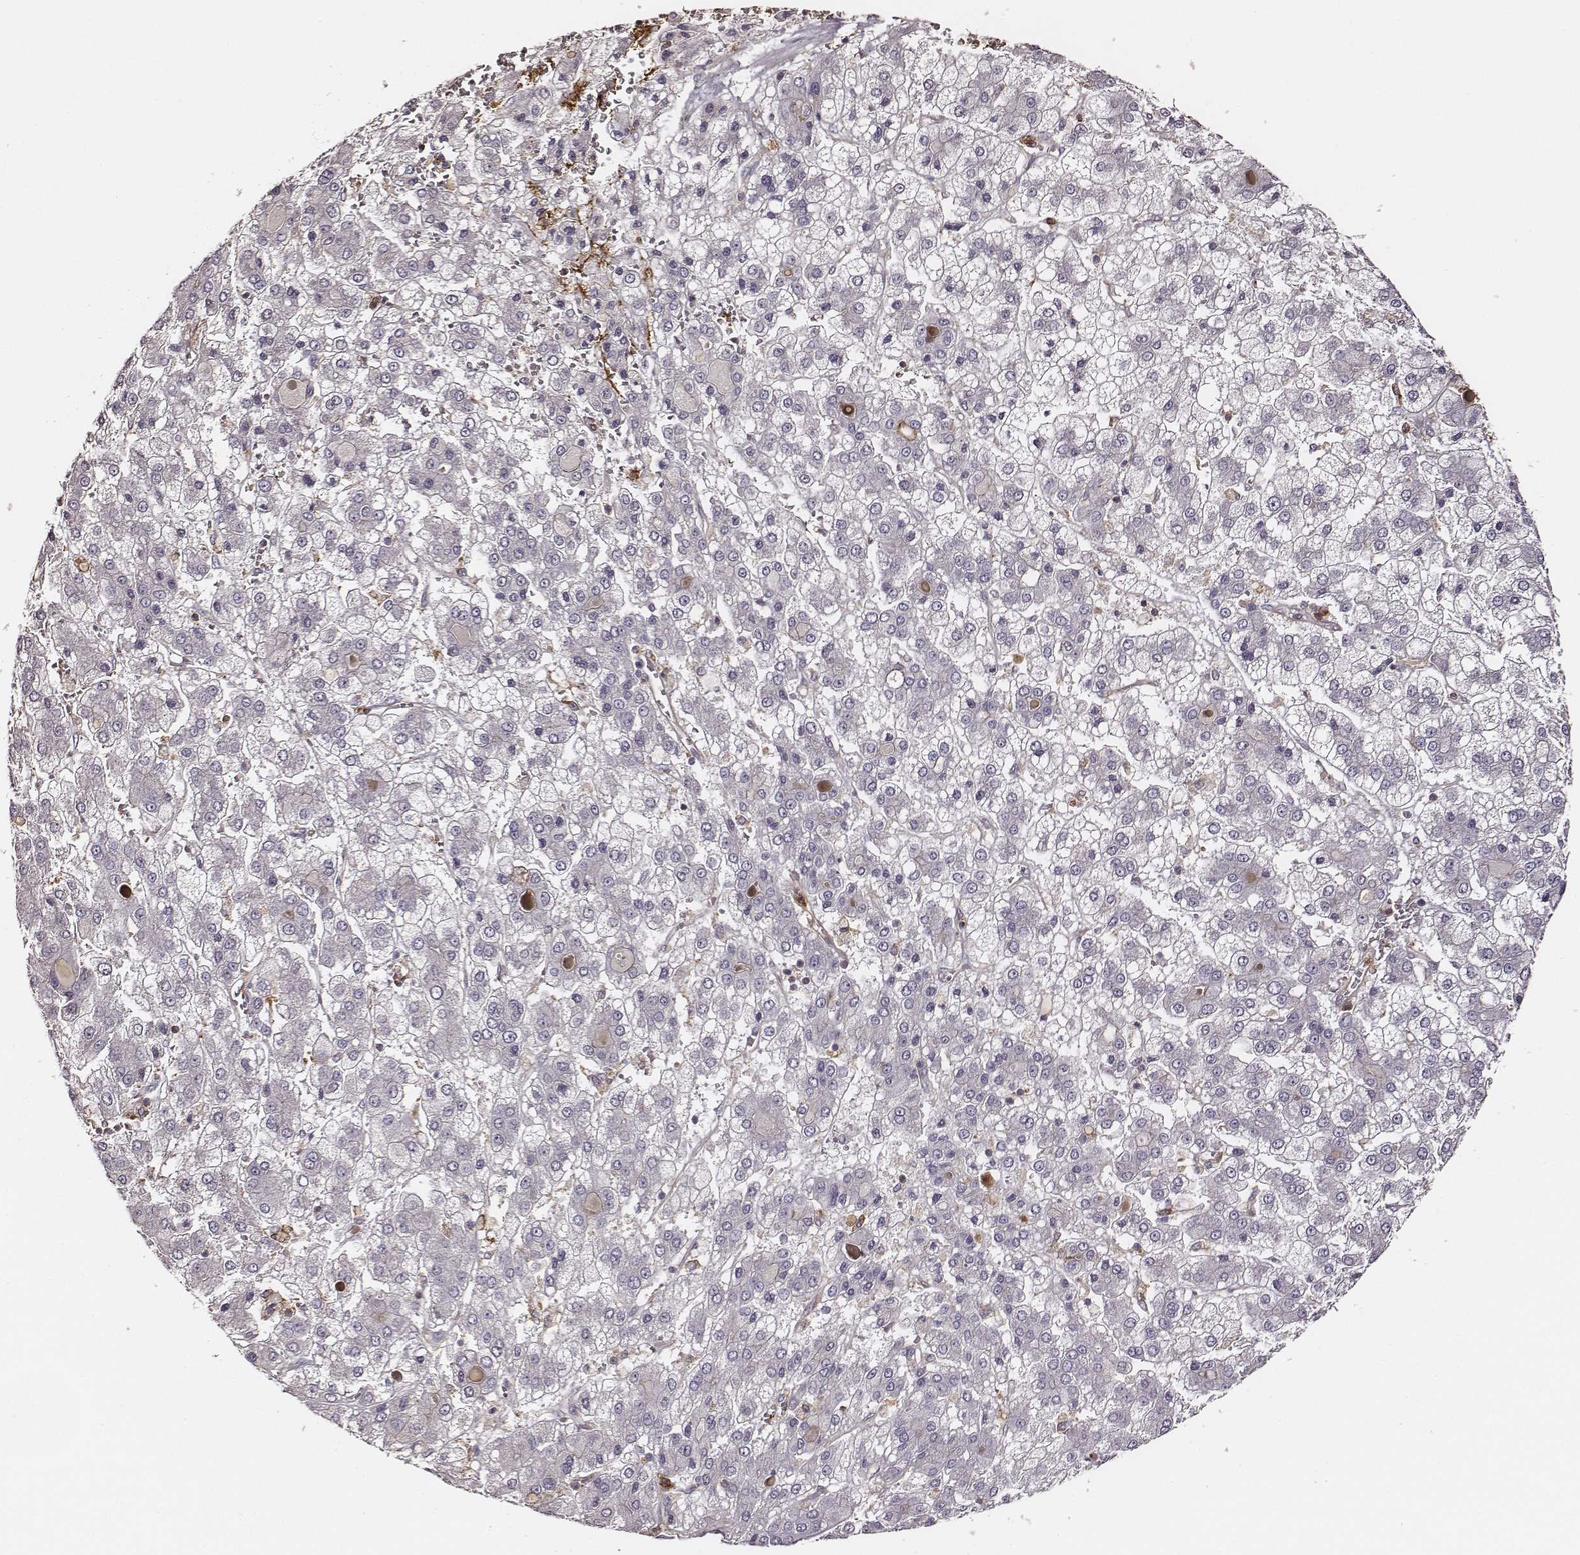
{"staining": {"intensity": "negative", "quantity": "none", "location": "none"}, "tissue": "liver cancer", "cell_type": "Tumor cells", "image_type": "cancer", "snomed": [{"axis": "morphology", "description": "Carcinoma, Hepatocellular, NOS"}, {"axis": "topography", "description": "Liver"}], "caption": "The photomicrograph exhibits no staining of tumor cells in hepatocellular carcinoma (liver).", "gene": "ZYX", "patient": {"sex": "male", "age": 73}}